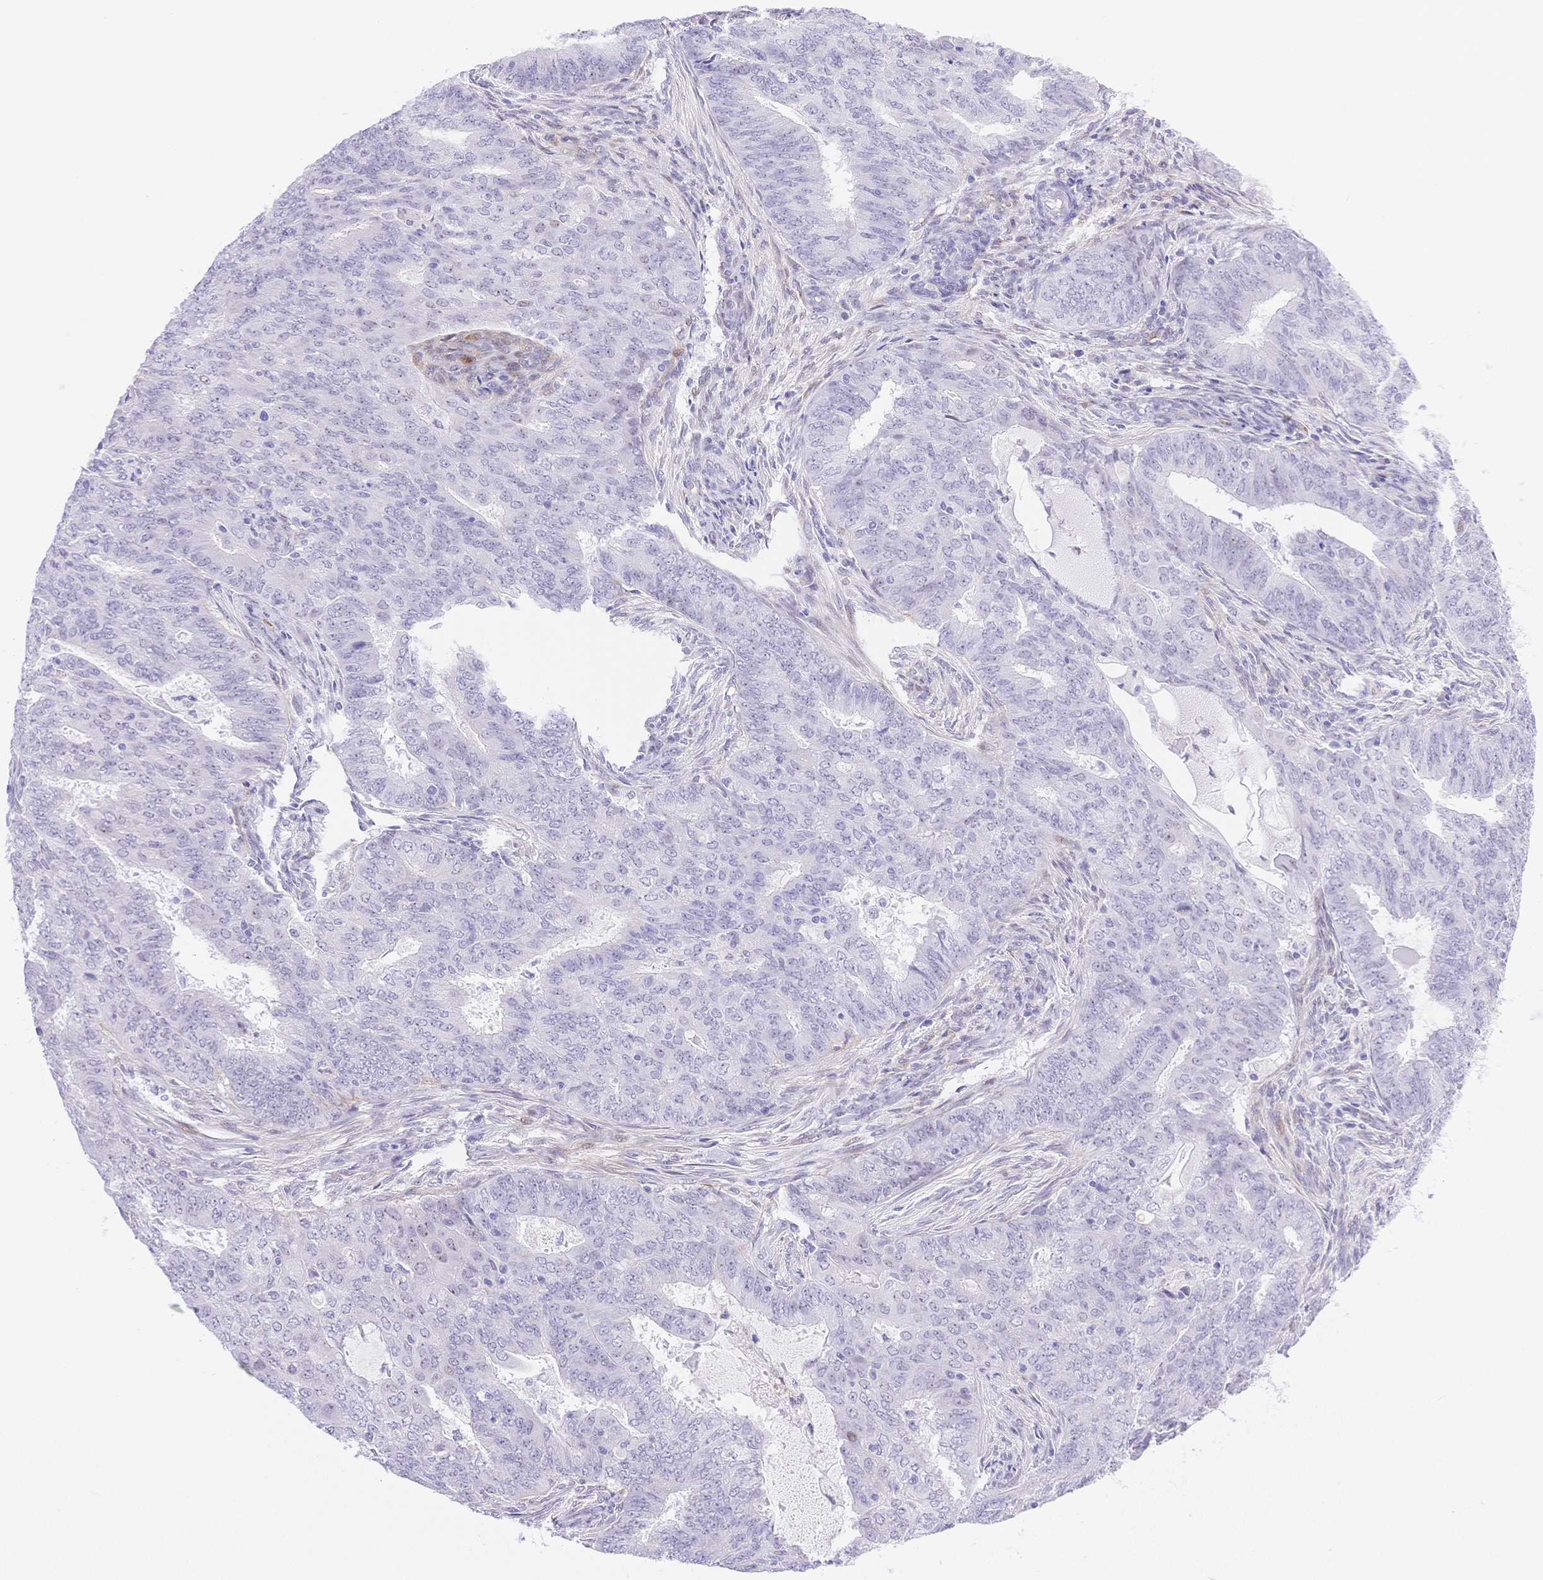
{"staining": {"intensity": "negative", "quantity": "none", "location": "none"}, "tissue": "endometrial cancer", "cell_type": "Tumor cells", "image_type": "cancer", "snomed": [{"axis": "morphology", "description": "Adenocarcinoma, NOS"}, {"axis": "topography", "description": "Endometrium"}], "caption": "IHC of endometrial adenocarcinoma displays no expression in tumor cells.", "gene": "PDZD2", "patient": {"sex": "female", "age": 62}}